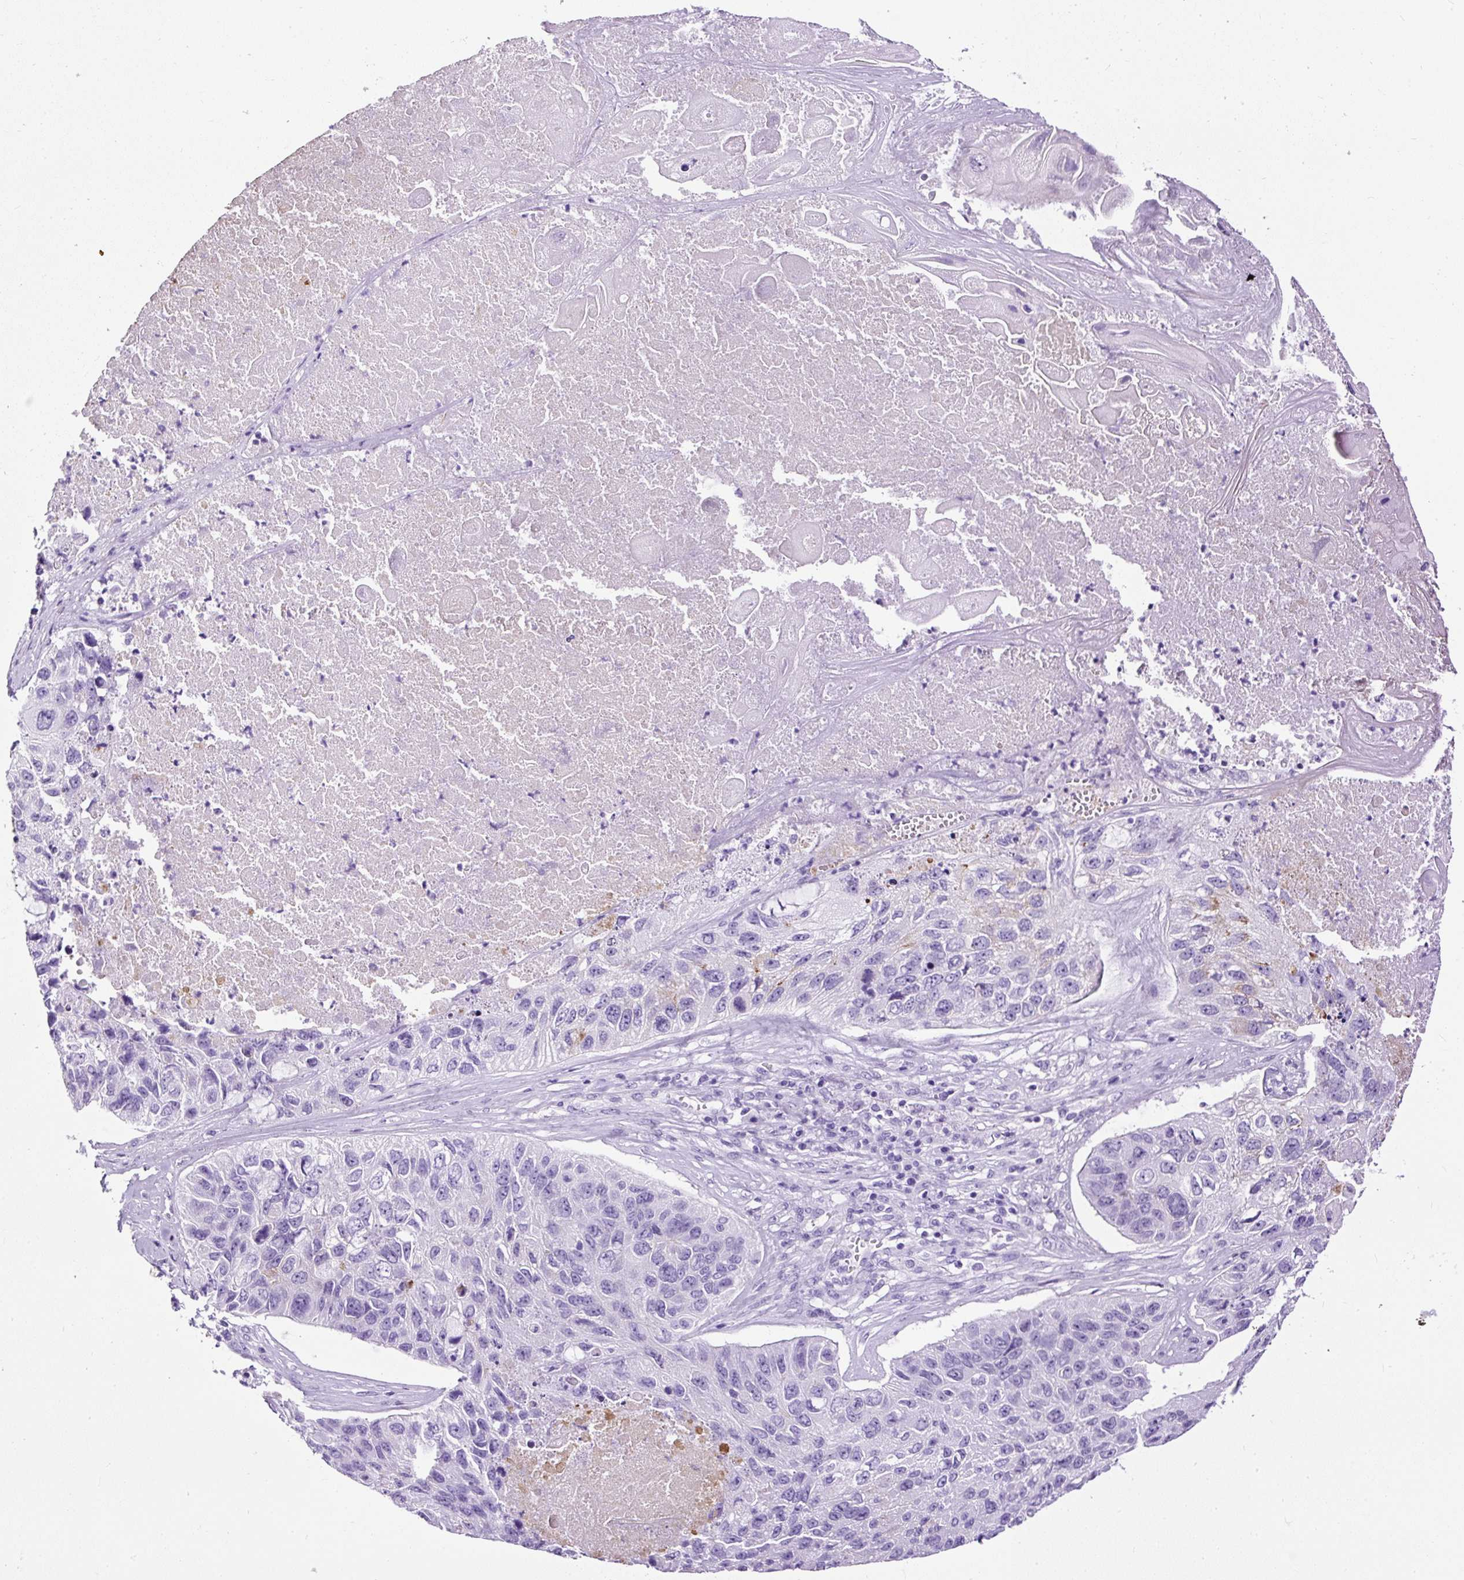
{"staining": {"intensity": "negative", "quantity": "none", "location": "none"}, "tissue": "lung cancer", "cell_type": "Tumor cells", "image_type": "cancer", "snomed": [{"axis": "morphology", "description": "Squamous cell carcinoma, NOS"}, {"axis": "topography", "description": "Lung"}], "caption": "This is an immunohistochemistry micrograph of human lung cancer (squamous cell carcinoma). There is no expression in tumor cells.", "gene": "NTS", "patient": {"sex": "male", "age": 61}}